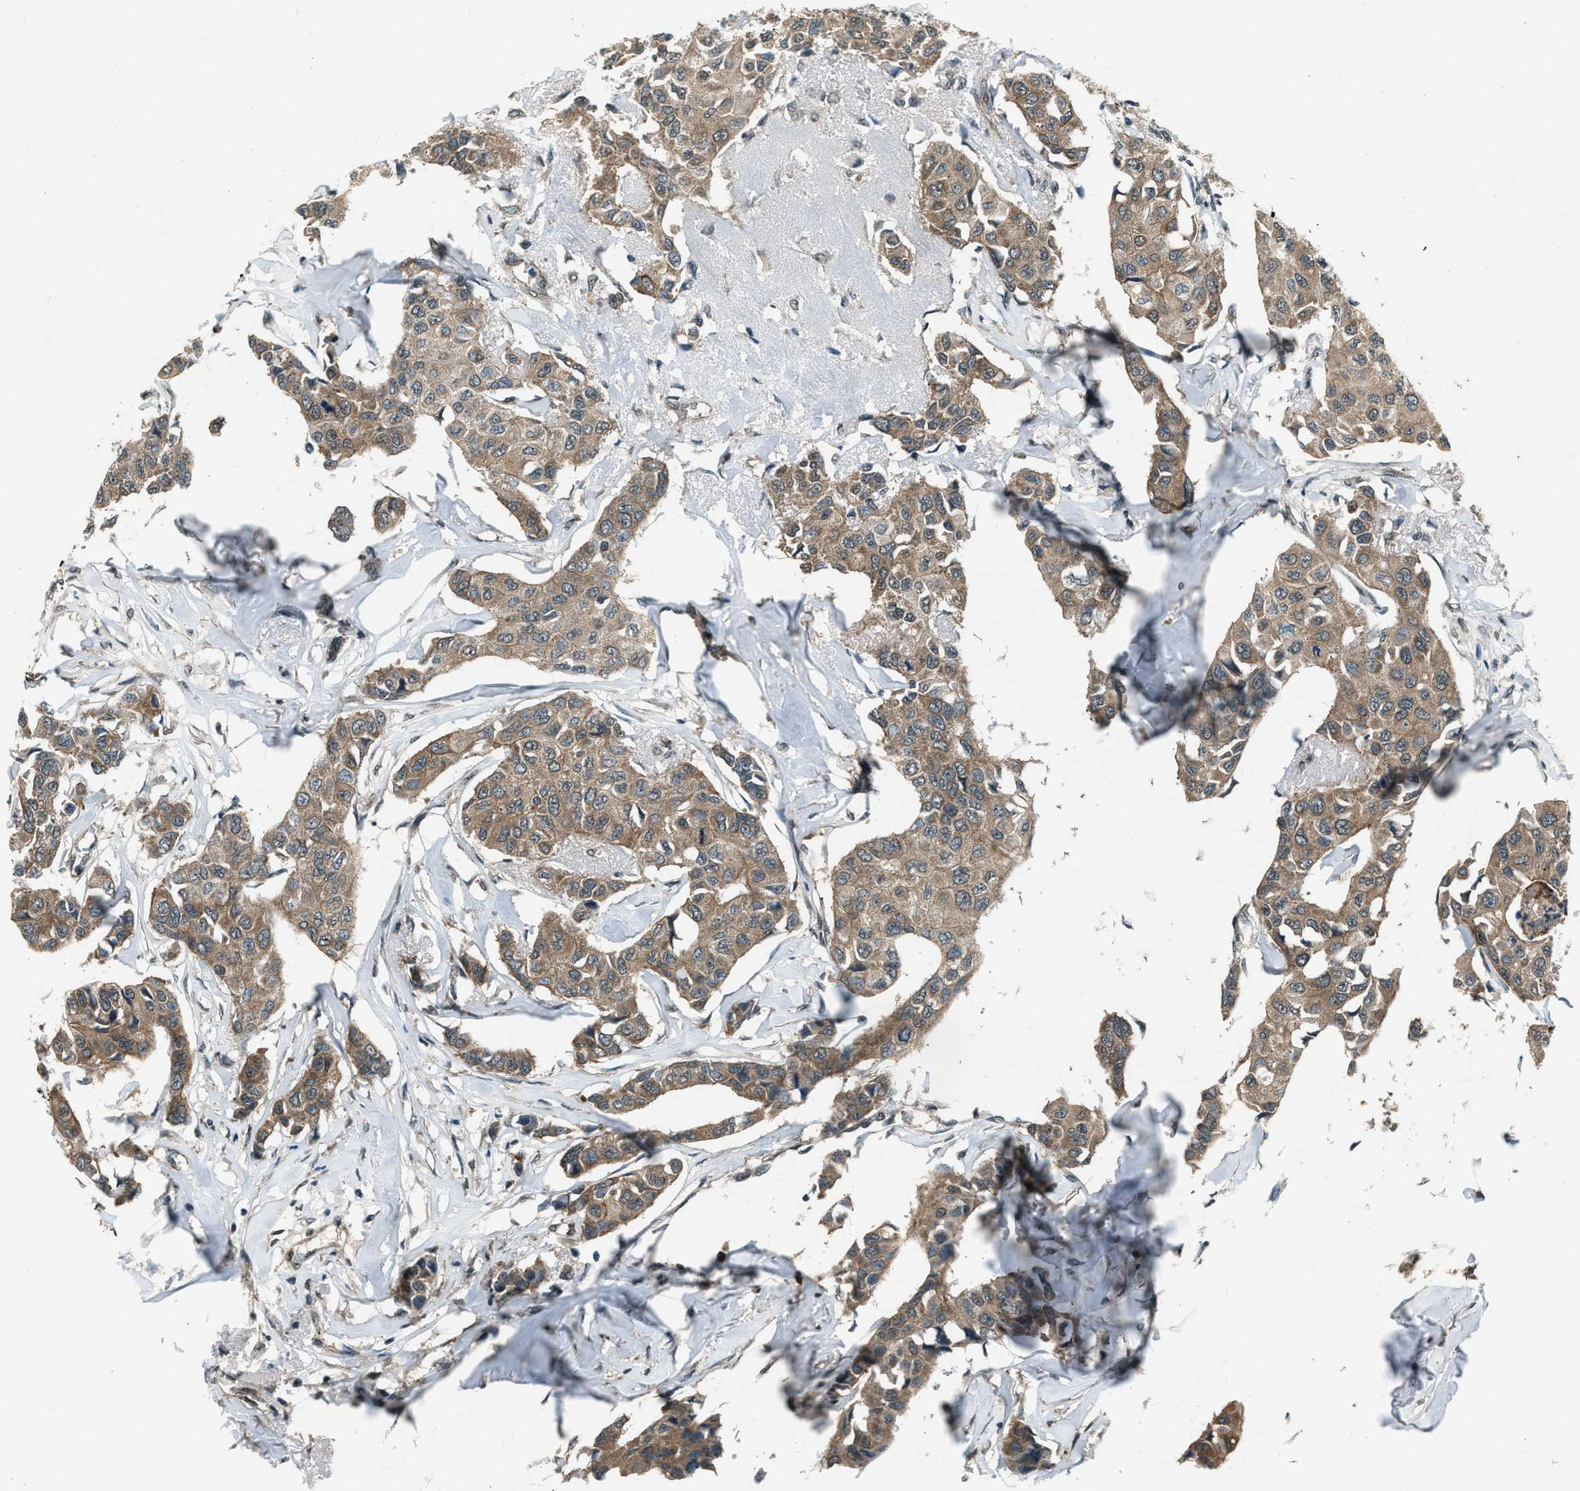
{"staining": {"intensity": "moderate", "quantity": ">75%", "location": "cytoplasmic/membranous"}, "tissue": "breast cancer", "cell_type": "Tumor cells", "image_type": "cancer", "snomed": [{"axis": "morphology", "description": "Duct carcinoma"}, {"axis": "topography", "description": "Breast"}], "caption": "This photomicrograph shows breast infiltrating ductal carcinoma stained with immunohistochemistry (IHC) to label a protein in brown. The cytoplasmic/membranous of tumor cells show moderate positivity for the protein. Nuclei are counter-stained blue.", "gene": "SVIL", "patient": {"sex": "female", "age": 80}}